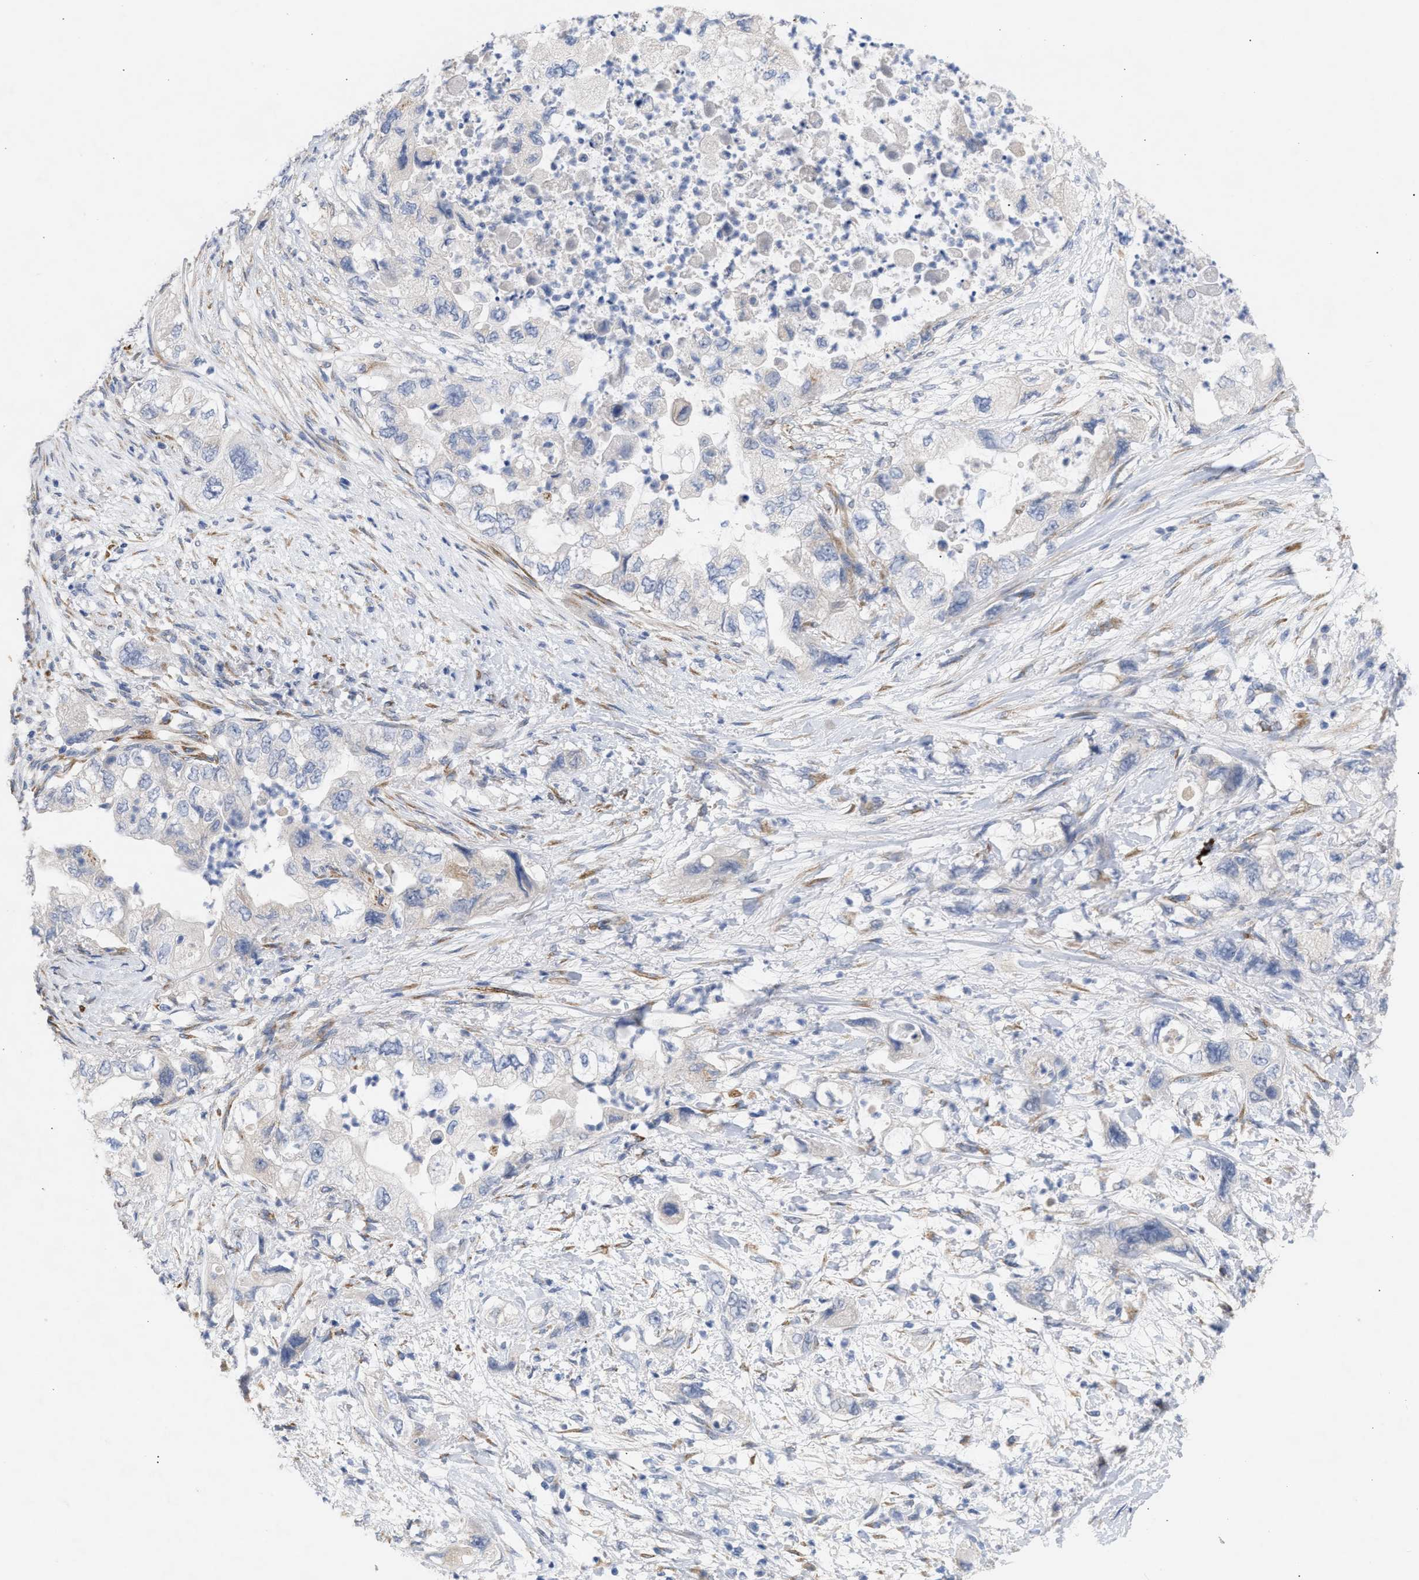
{"staining": {"intensity": "negative", "quantity": "none", "location": "none"}, "tissue": "pancreatic cancer", "cell_type": "Tumor cells", "image_type": "cancer", "snomed": [{"axis": "morphology", "description": "Adenocarcinoma, NOS"}, {"axis": "topography", "description": "Pancreas"}], "caption": "Pancreatic cancer was stained to show a protein in brown. There is no significant staining in tumor cells.", "gene": "SELENOM", "patient": {"sex": "female", "age": 73}}